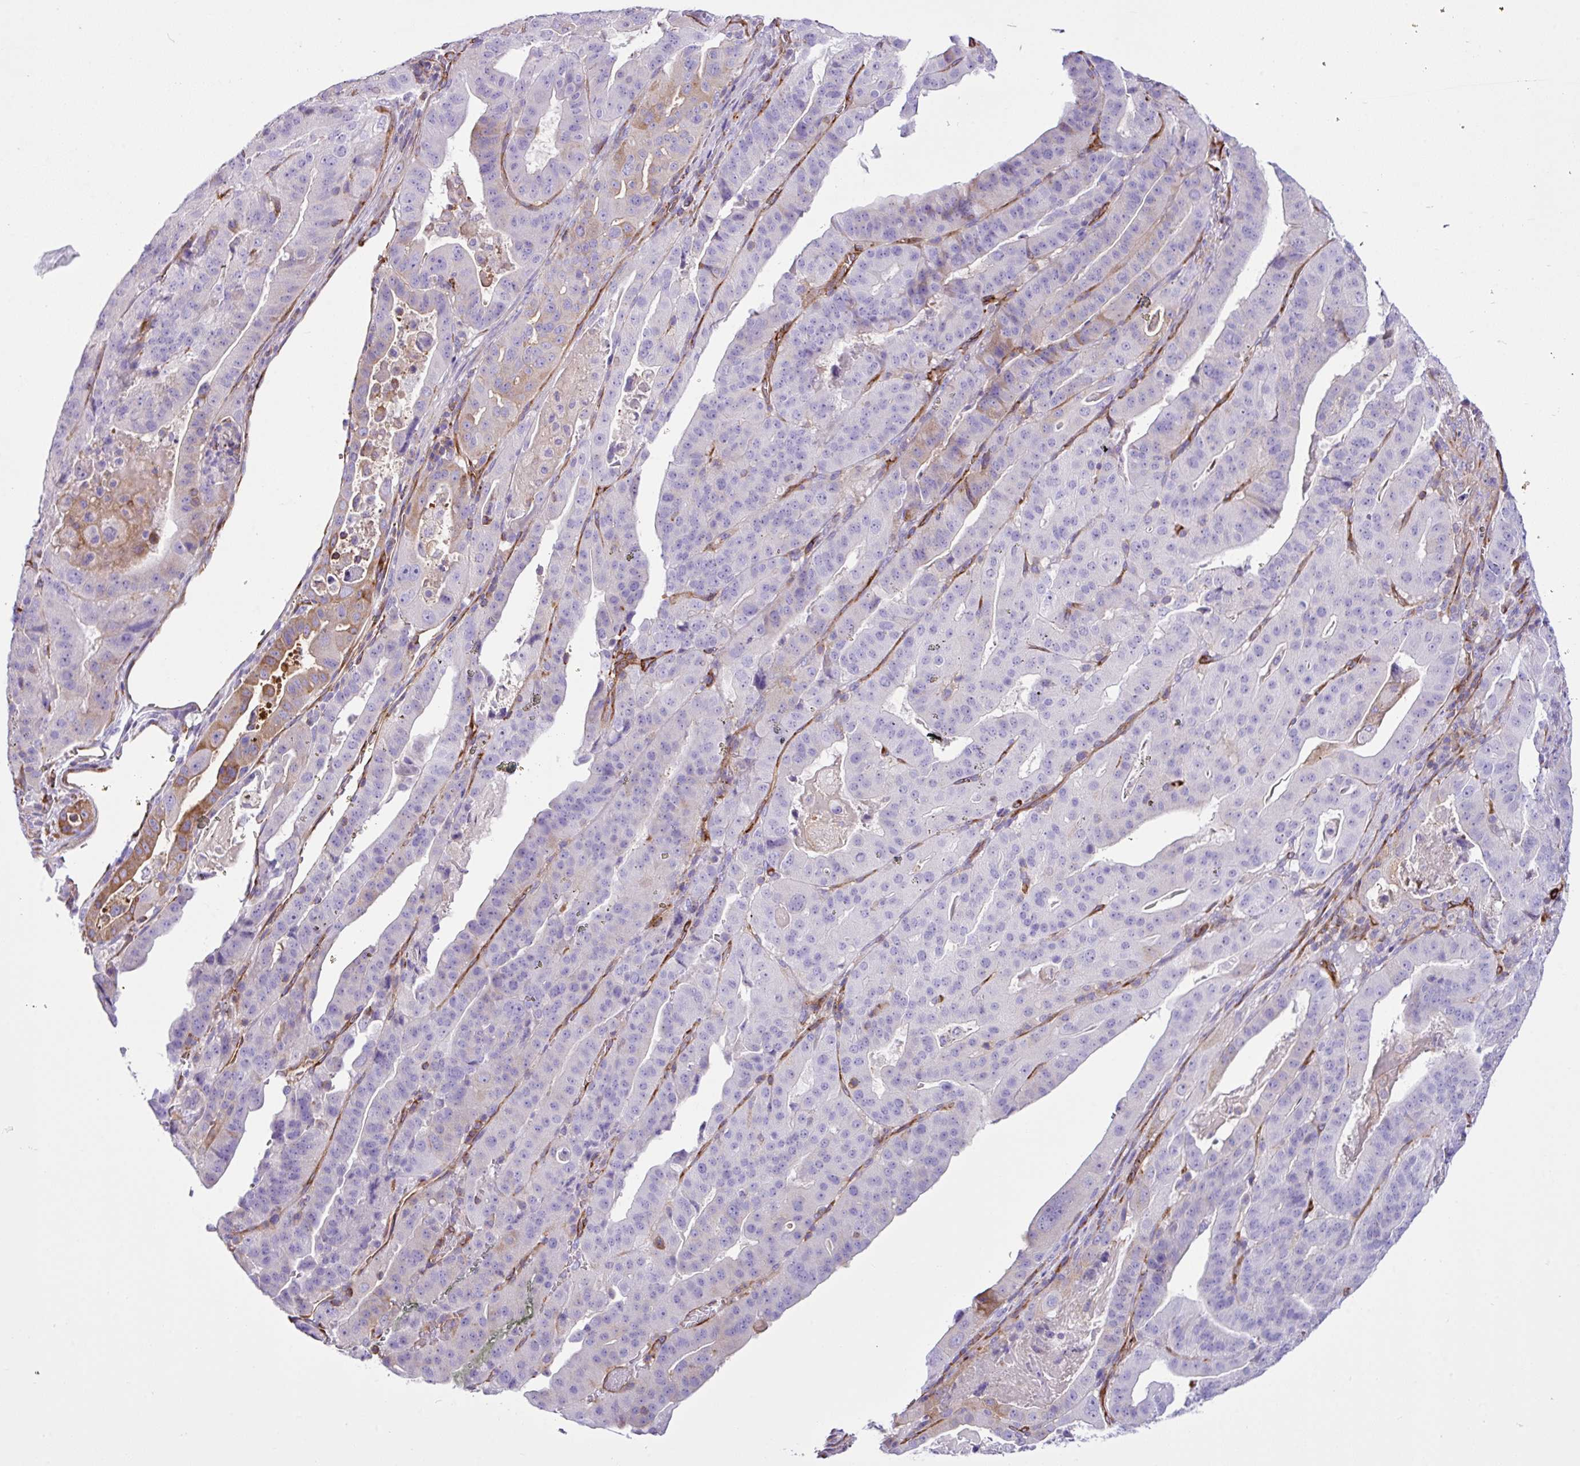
{"staining": {"intensity": "negative", "quantity": "none", "location": "none"}, "tissue": "stomach cancer", "cell_type": "Tumor cells", "image_type": "cancer", "snomed": [{"axis": "morphology", "description": "Adenocarcinoma, NOS"}, {"axis": "topography", "description": "Stomach"}], "caption": "This is an immunohistochemistry (IHC) photomicrograph of human adenocarcinoma (stomach). There is no positivity in tumor cells.", "gene": "EME2", "patient": {"sex": "male", "age": 48}}